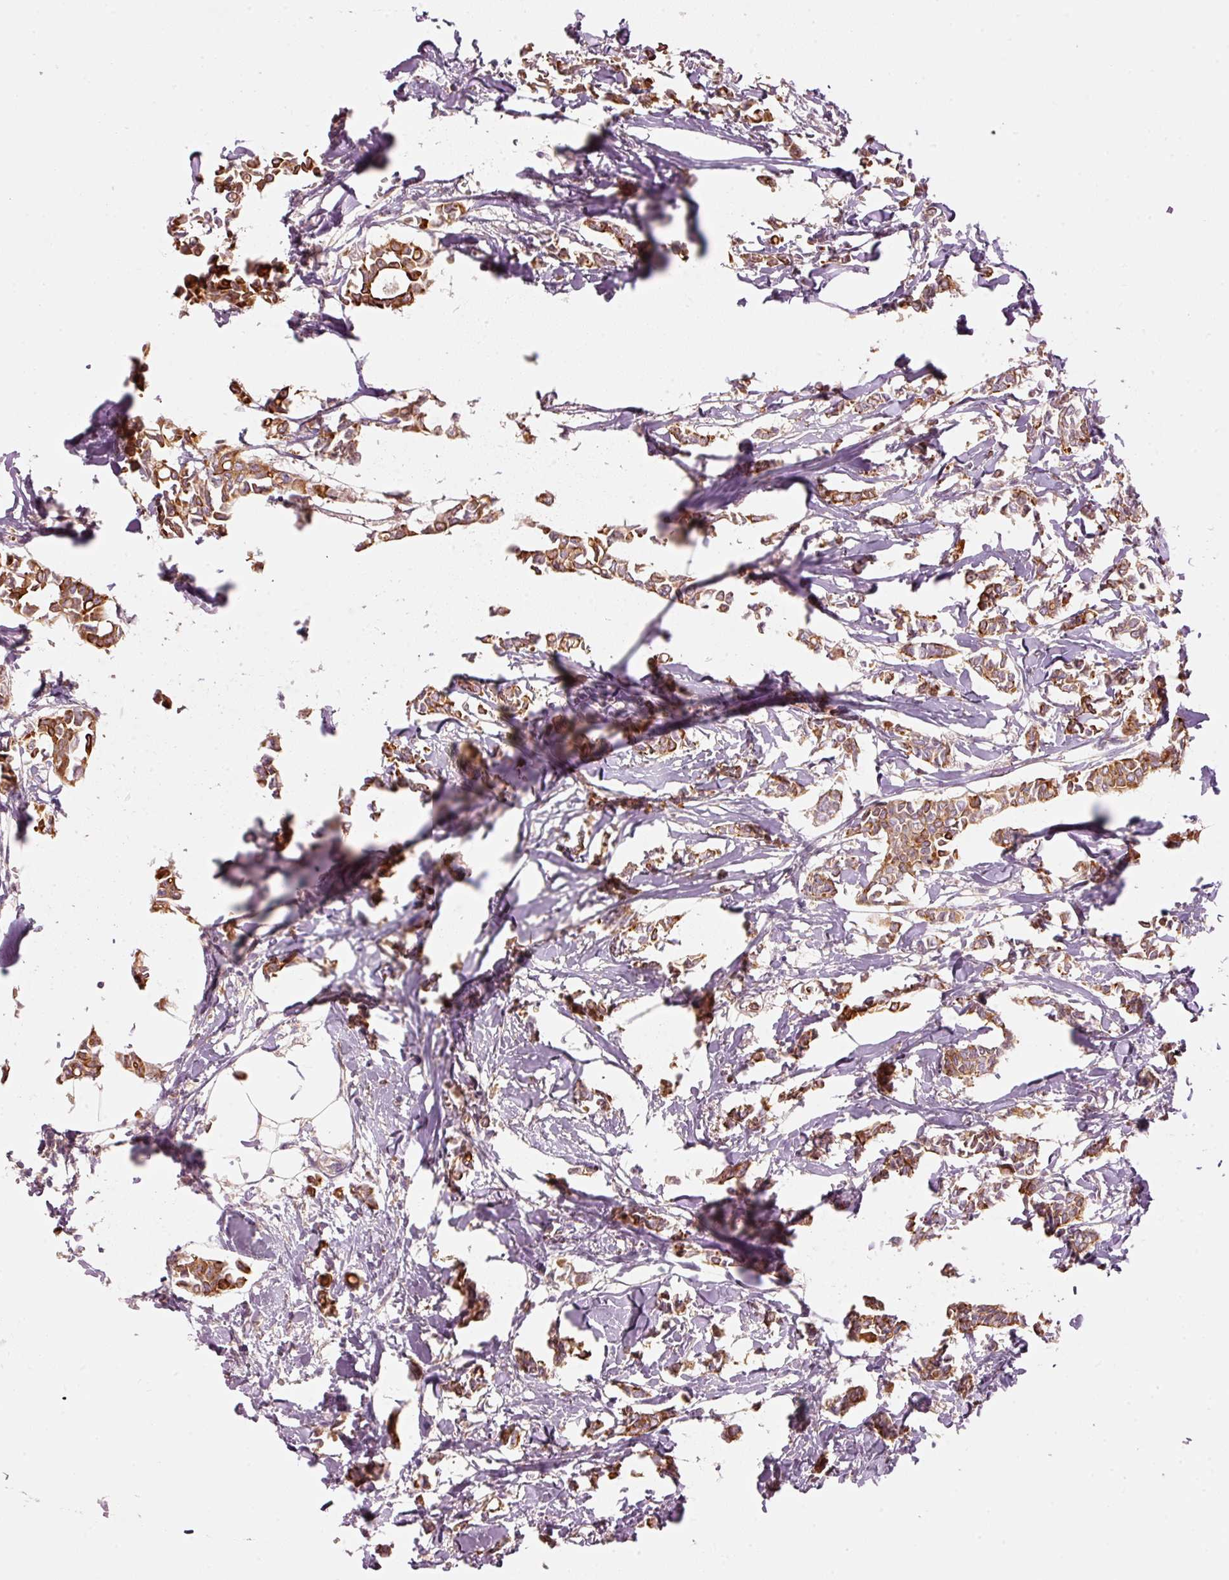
{"staining": {"intensity": "moderate", "quantity": ">75%", "location": "cytoplasmic/membranous"}, "tissue": "breast cancer", "cell_type": "Tumor cells", "image_type": "cancer", "snomed": [{"axis": "morphology", "description": "Duct carcinoma"}, {"axis": "topography", "description": "Breast"}], "caption": "Moderate cytoplasmic/membranous protein staining is appreciated in approximately >75% of tumor cells in infiltrating ductal carcinoma (breast). The protein is shown in brown color, while the nuclei are stained blue.", "gene": "MAP10", "patient": {"sex": "female", "age": 41}}